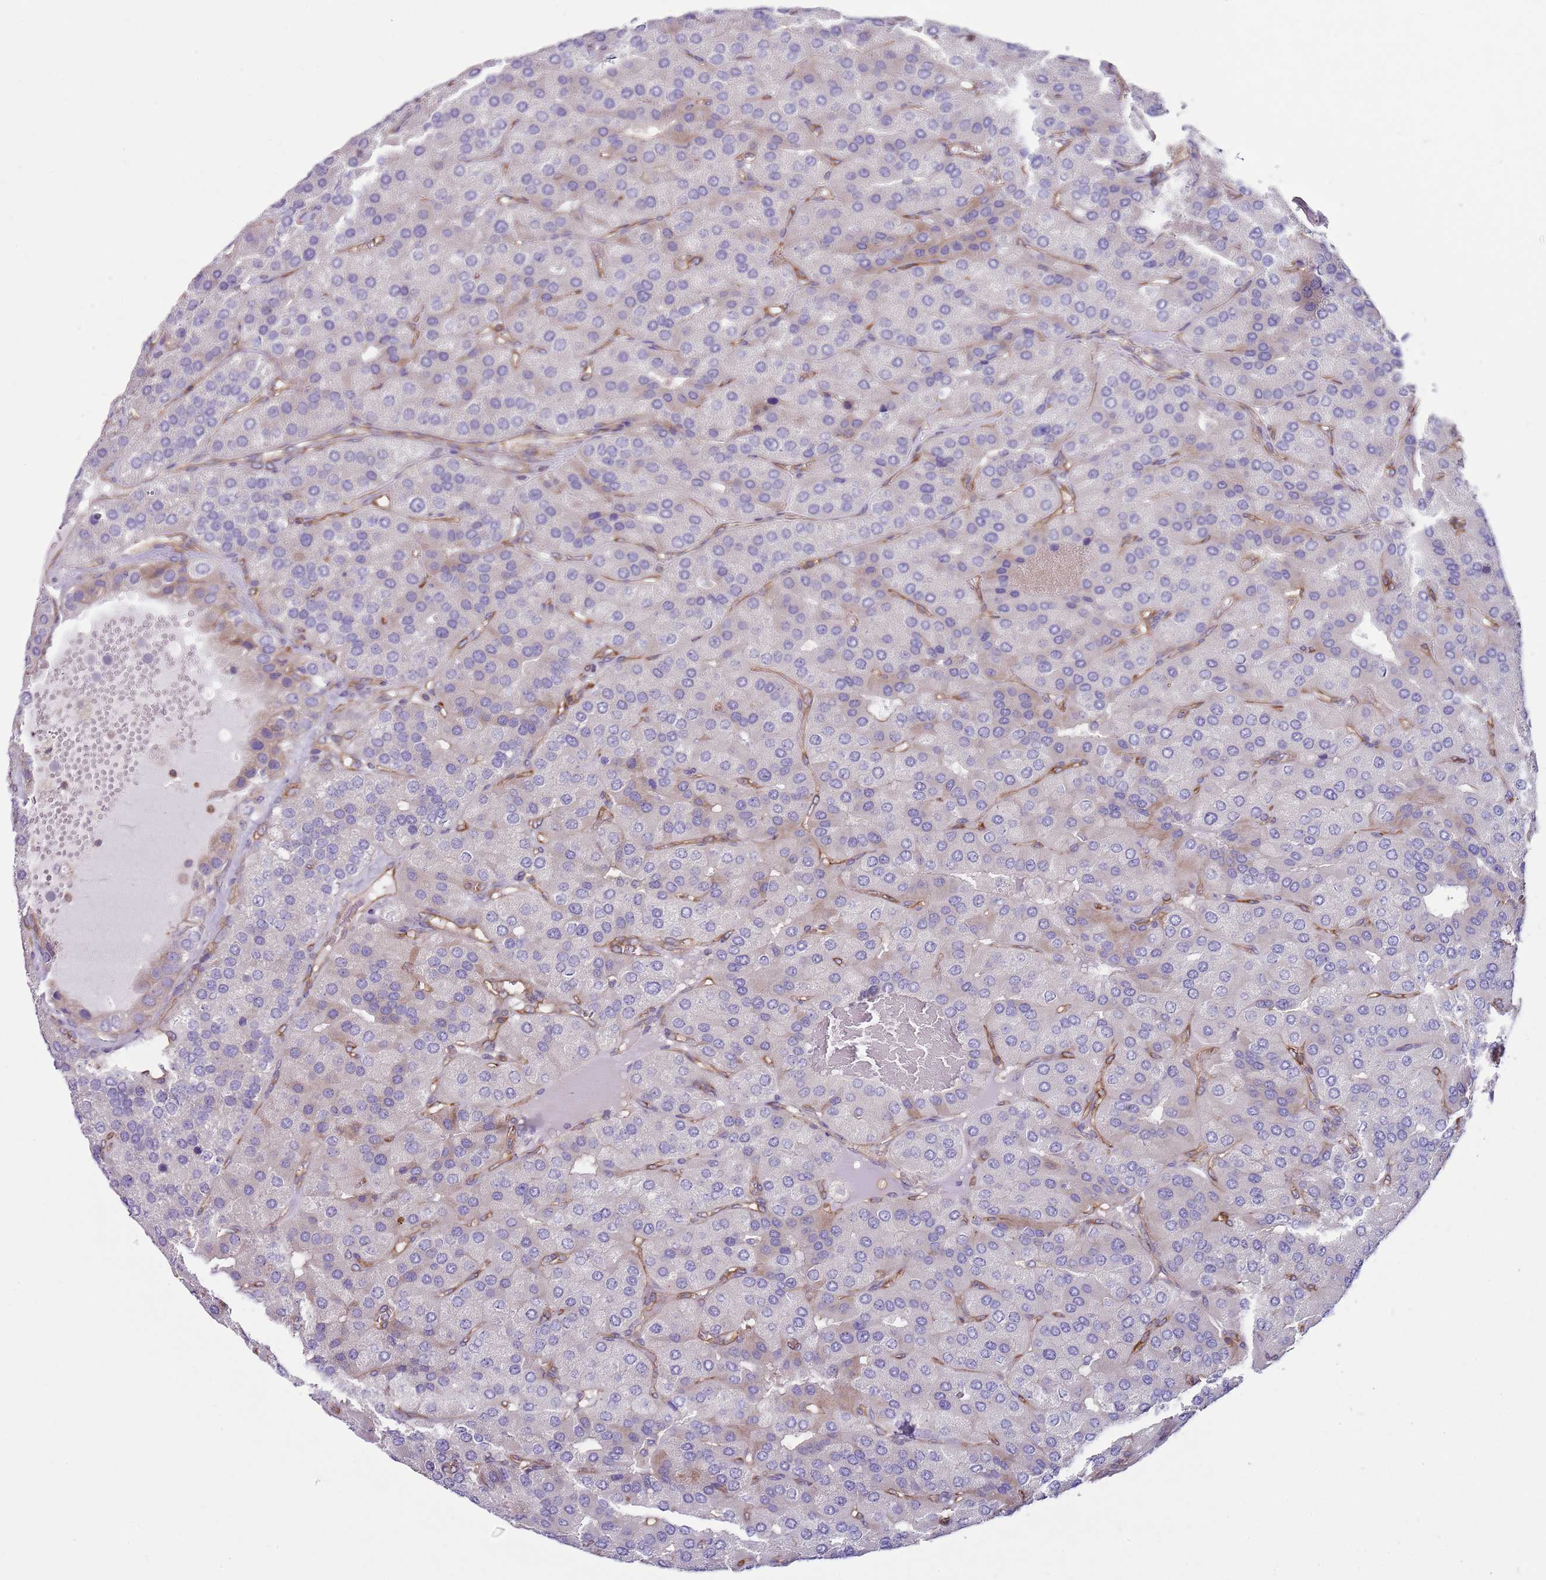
{"staining": {"intensity": "negative", "quantity": "none", "location": "none"}, "tissue": "parathyroid gland", "cell_type": "Glandular cells", "image_type": "normal", "snomed": [{"axis": "morphology", "description": "Normal tissue, NOS"}, {"axis": "morphology", "description": "Adenoma, NOS"}, {"axis": "topography", "description": "Parathyroid gland"}], "caption": "A micrograph of human parathyroid gland is negative for staining in glandular cells.", "gene": "GNAI1", "patient": {"sex": "female", "age": 86}}